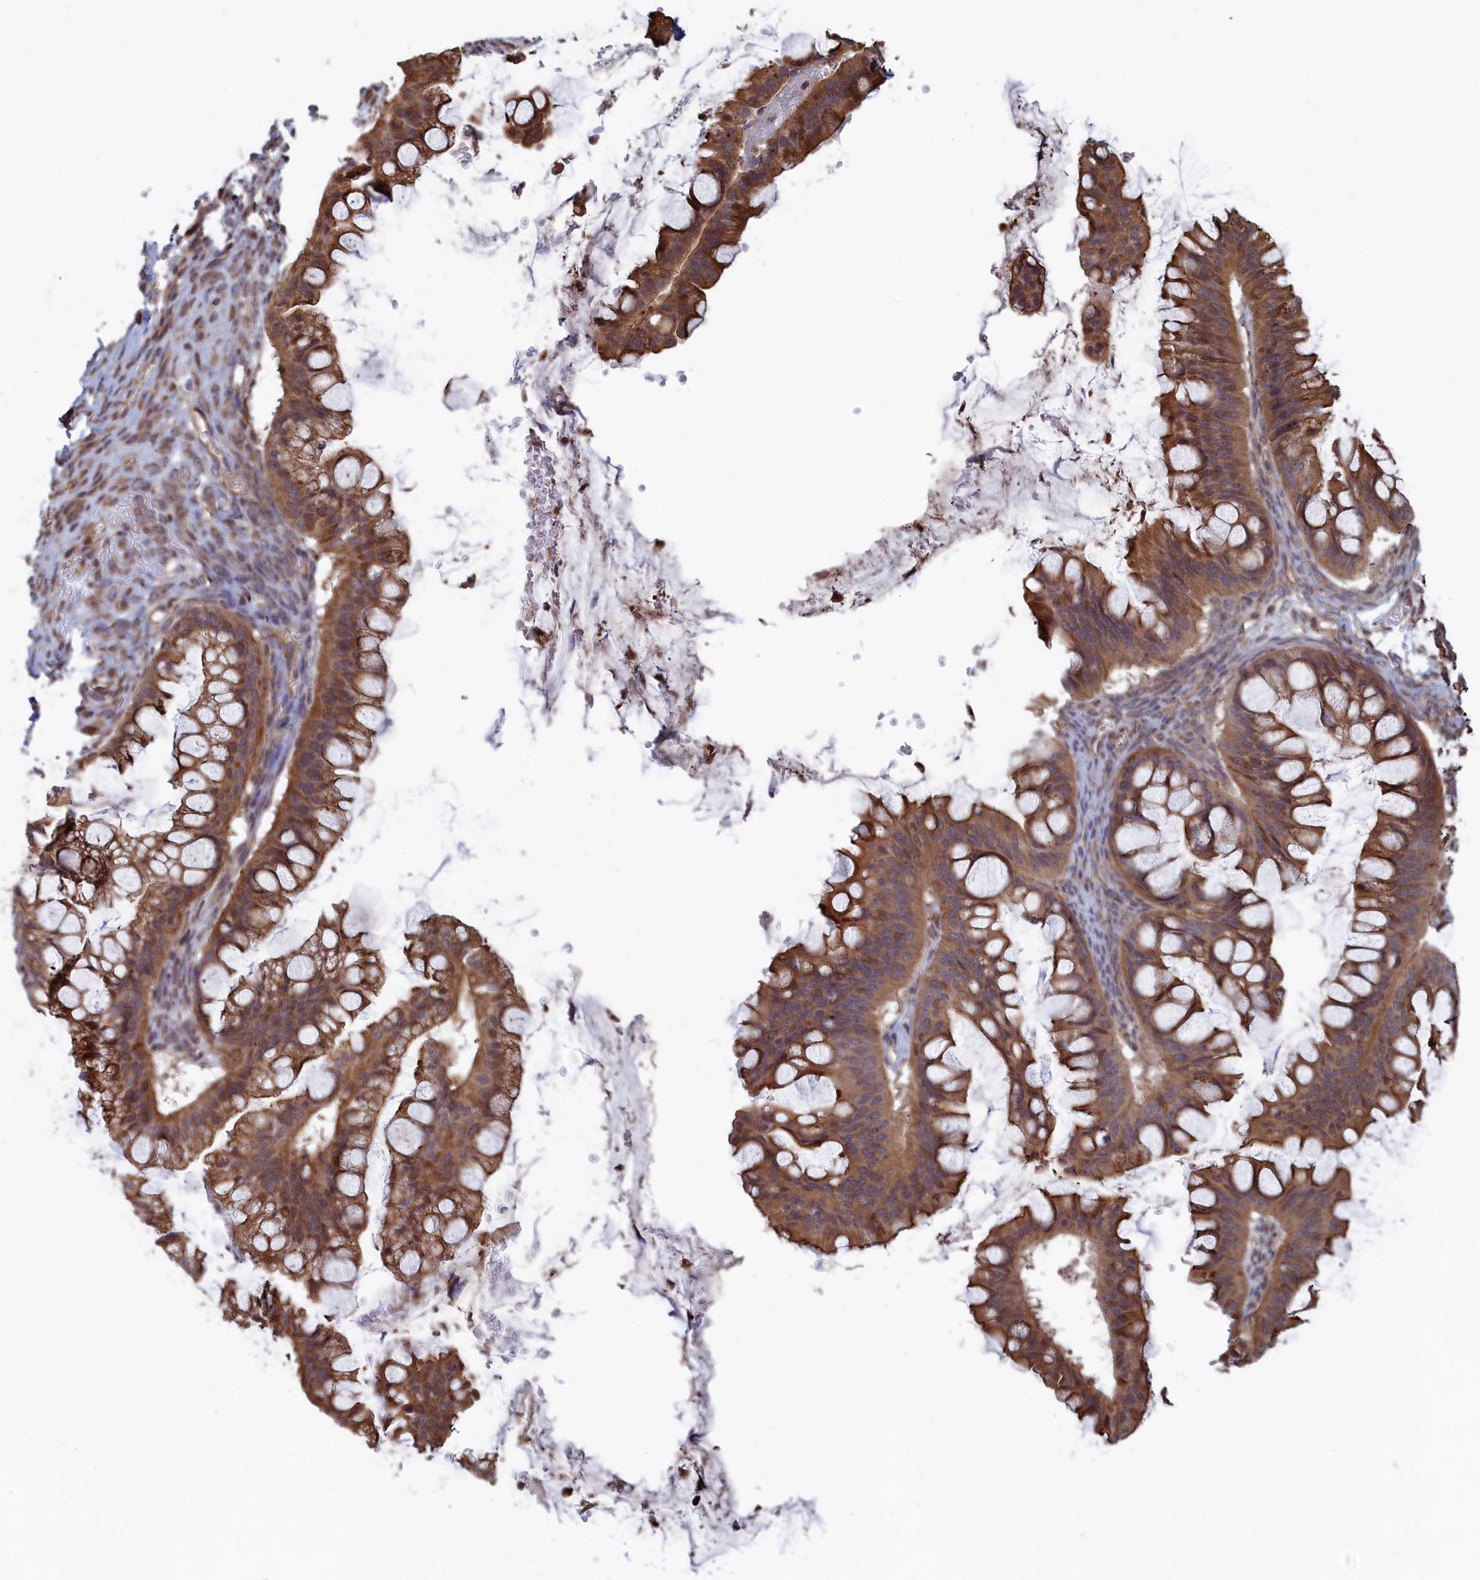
{"staining": {"intensity": "moderate", "quantity": ">75%", "location": "cytoplasmic/membranous"}, "tissue": "ovarian cancer", "cell_type": "Tumor cells", "image_type": "cancer", "snomed": [{"axis": "morphology", "description": "Cystadenocarcinoma, mucinous, NOS"}, {"axis": "topography", "description": "Ovary"}], "caption": "Ovarian mucinous cystadenocarcinoma stained with DAB immunohistochemistry exhibits medium levels of moderate cytoplasmic/membranous positivity in approximately >75% of tumor cells.", "gene": "RILPL1", "patient": {"sex": "female", "age": 73}}